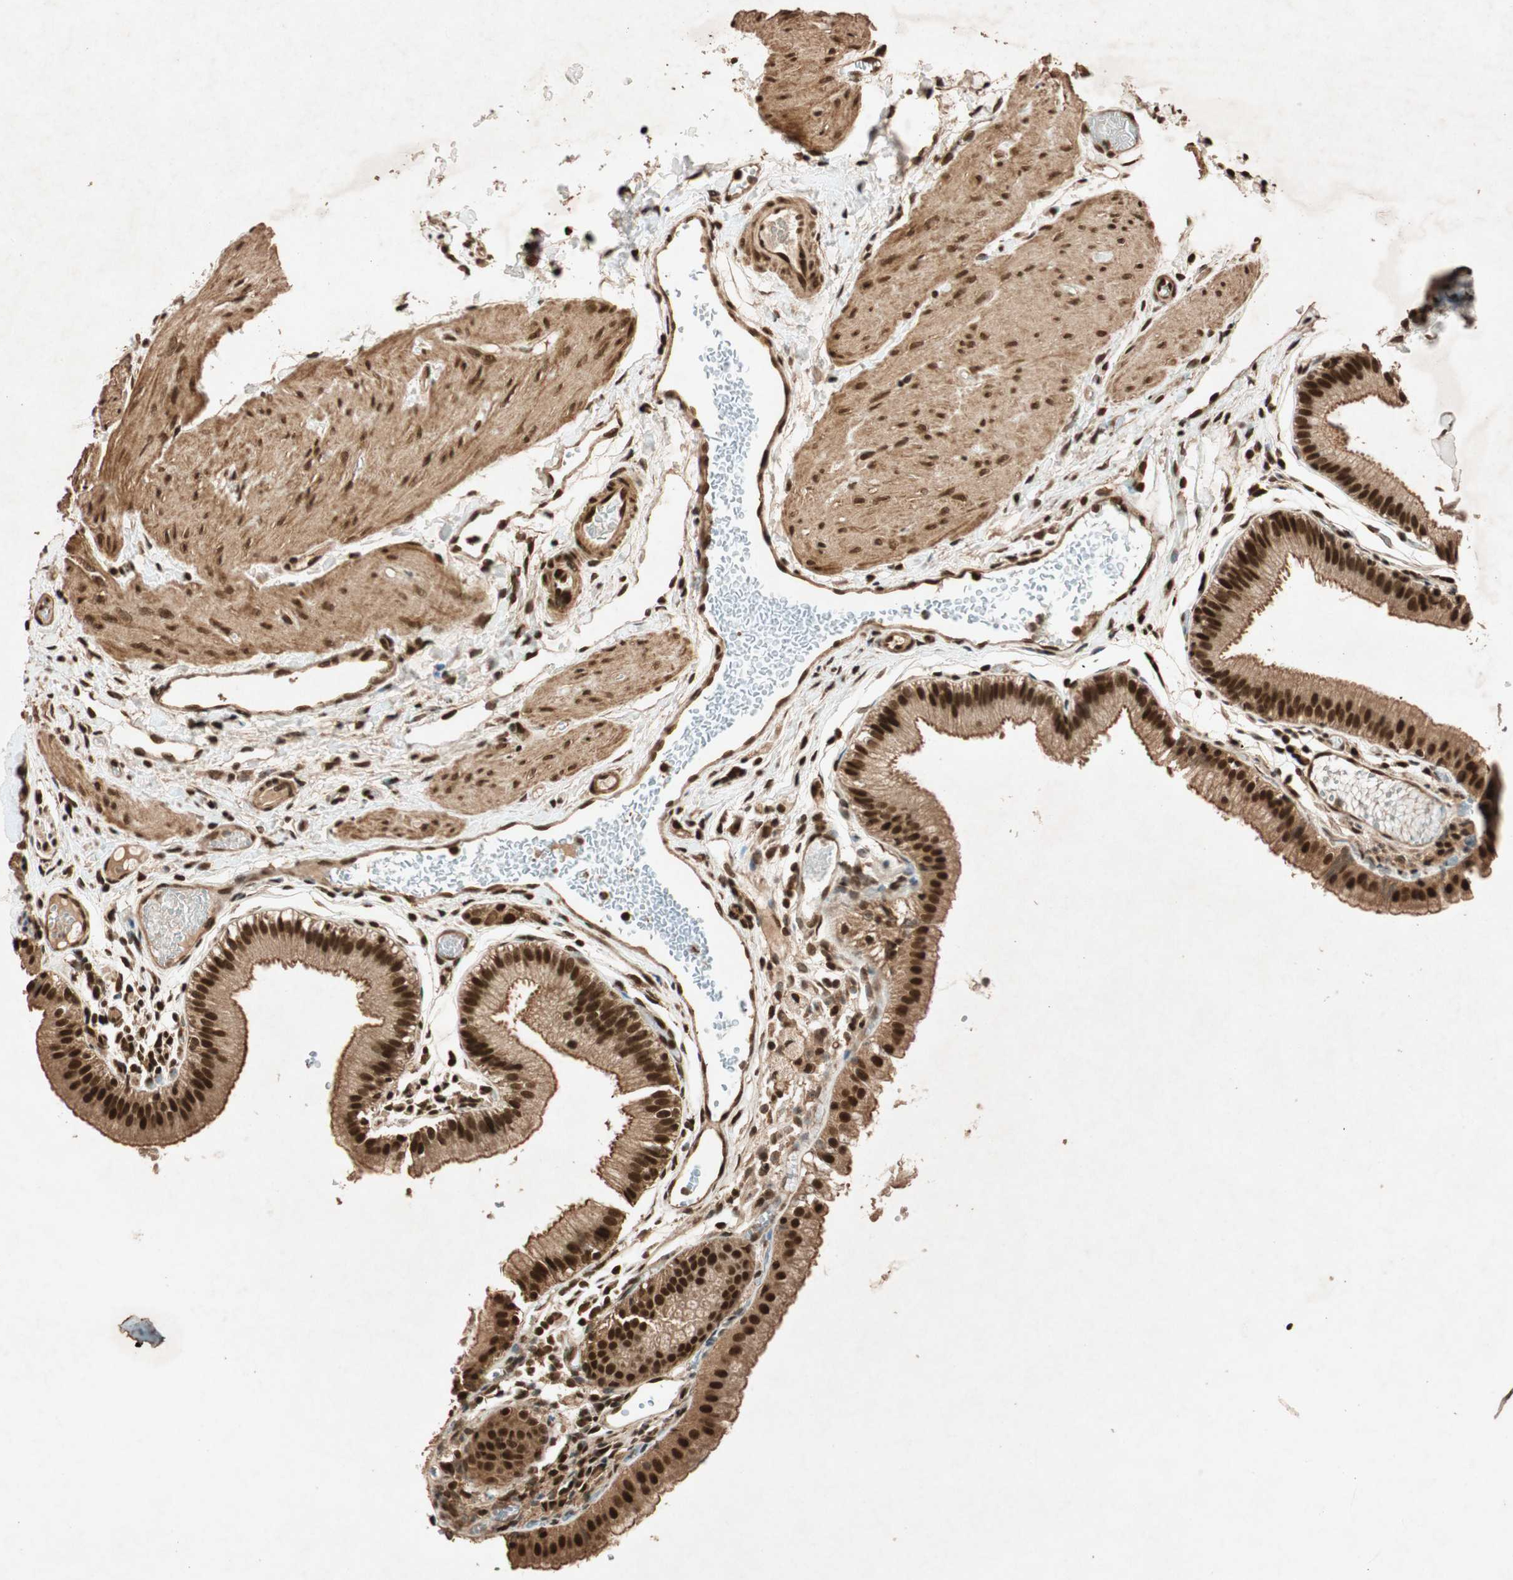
{"staining": {"intensity": "strong", "quantity": ">75%", "location": "cytoplasmic/membranous,nuclear"}, "tissue": "gallbladder", "cell_type": "Glandular cells", "image_type": "normal", "snomed": [{"axis": "morphology", "description": "Normal tissue, NOS"}, {"axis": "topography", "description": "Gallbladder"}], "caption": "Glandular cells exhibit strong cytoplasmic/membranous,nuclear expression in approximately >75% of cells in normal gallbladder.", "gene": "ALKBH5", "patient": {"sex": "female", "age": 26}}